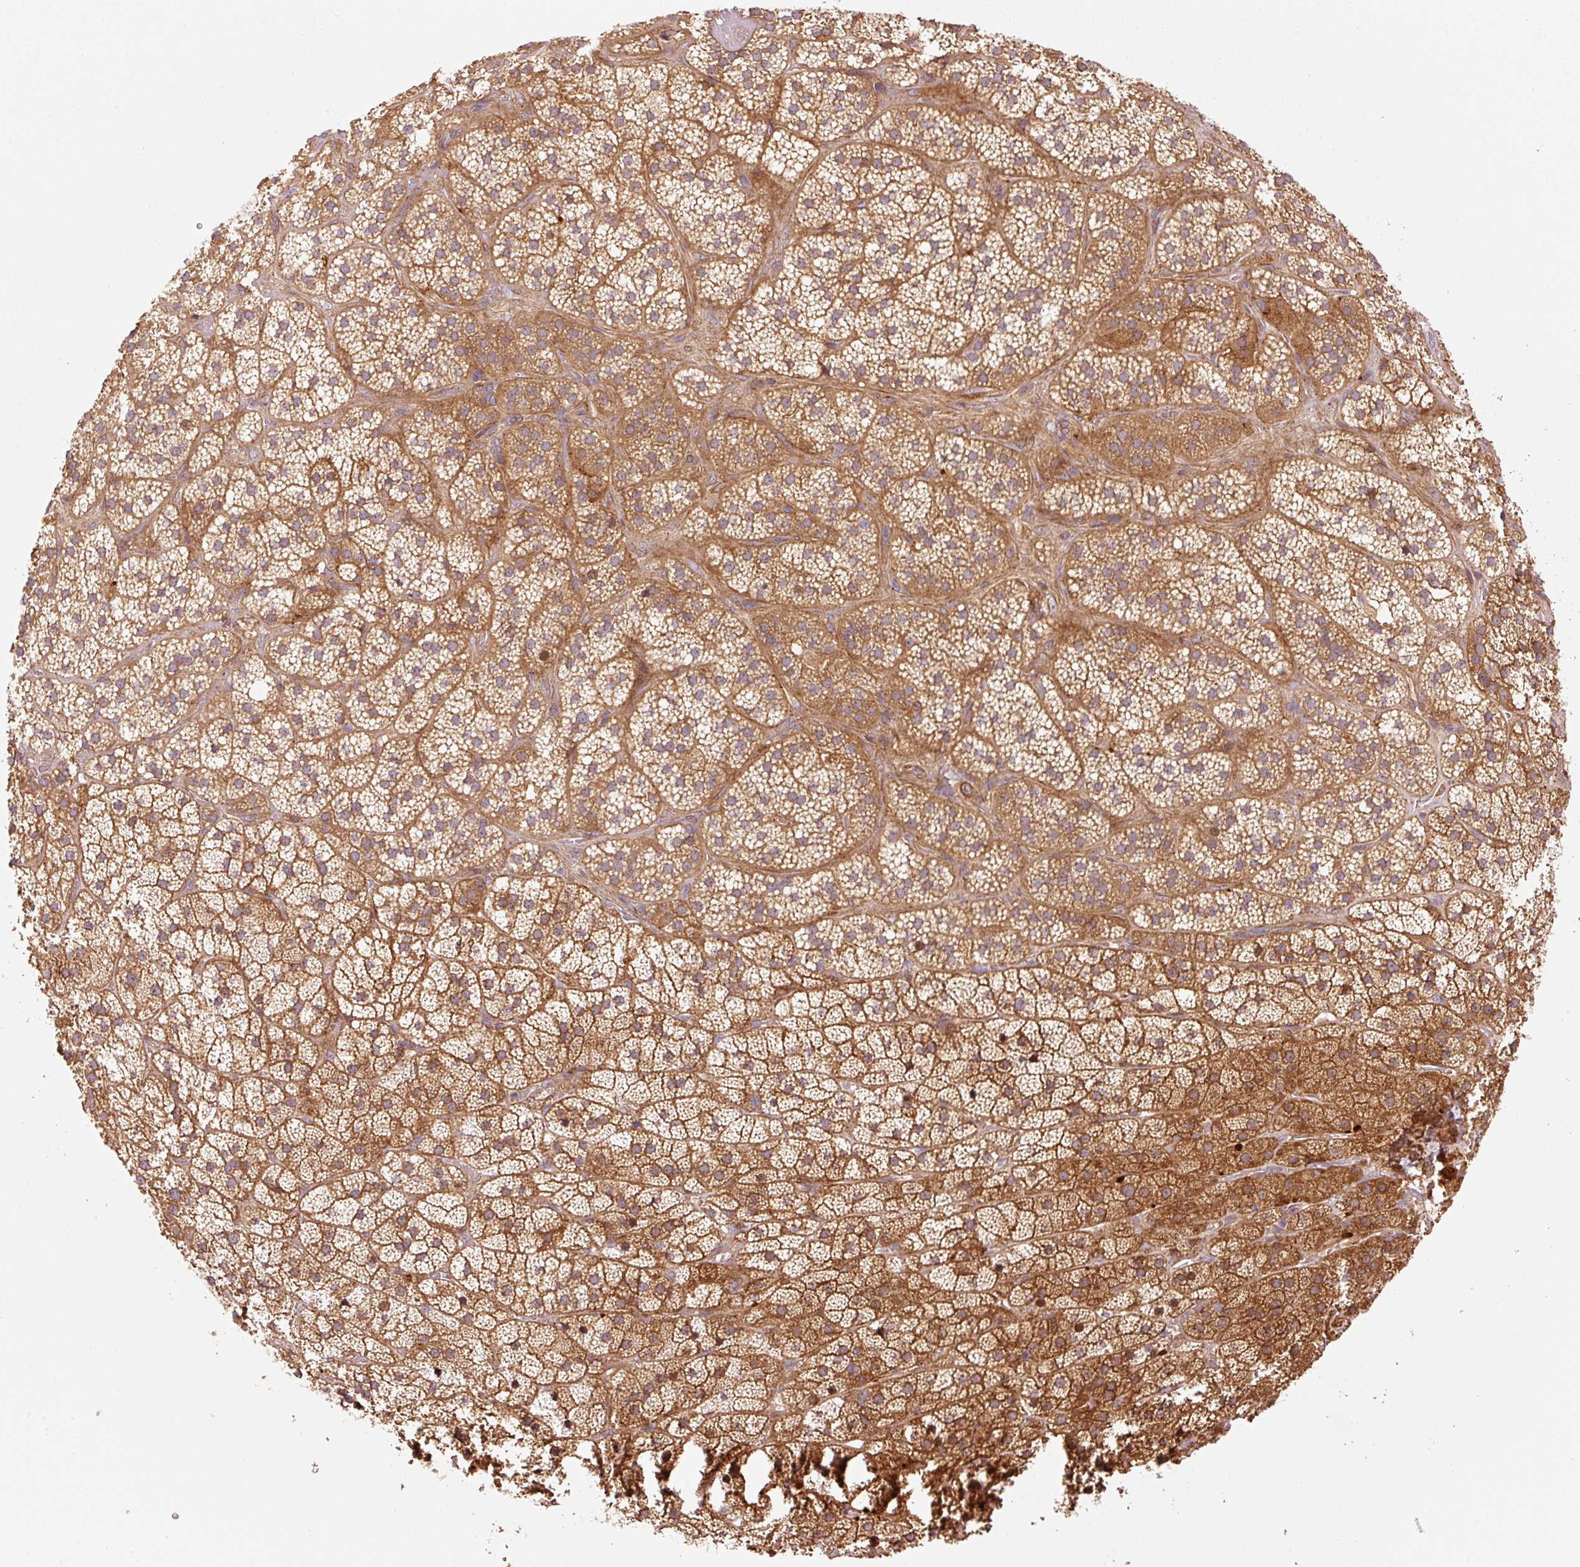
{"staining": {"intensity": "moderate", "quantity": ">75%", "location": "cytoplasmic/membranous"}, "tissue": "adrenal gland", "cell_type": "Glandular cells", "image_type": "normal", "snomed": [{"axis": "morphology", "description": "Normal tissue, NOS"}, {"axis": "topography", "description": "Adrenal gland"}], "caption": "DAB (3,3'-diaminobenzidine) immunohistochemical staining of unremarkable human adrenal gland reveals moderate cytoplasmic/membranous protein positivity in about >75% of glandular cells.", "gene": "OXER1", "patient": {"sex": "male", "age": 57}}